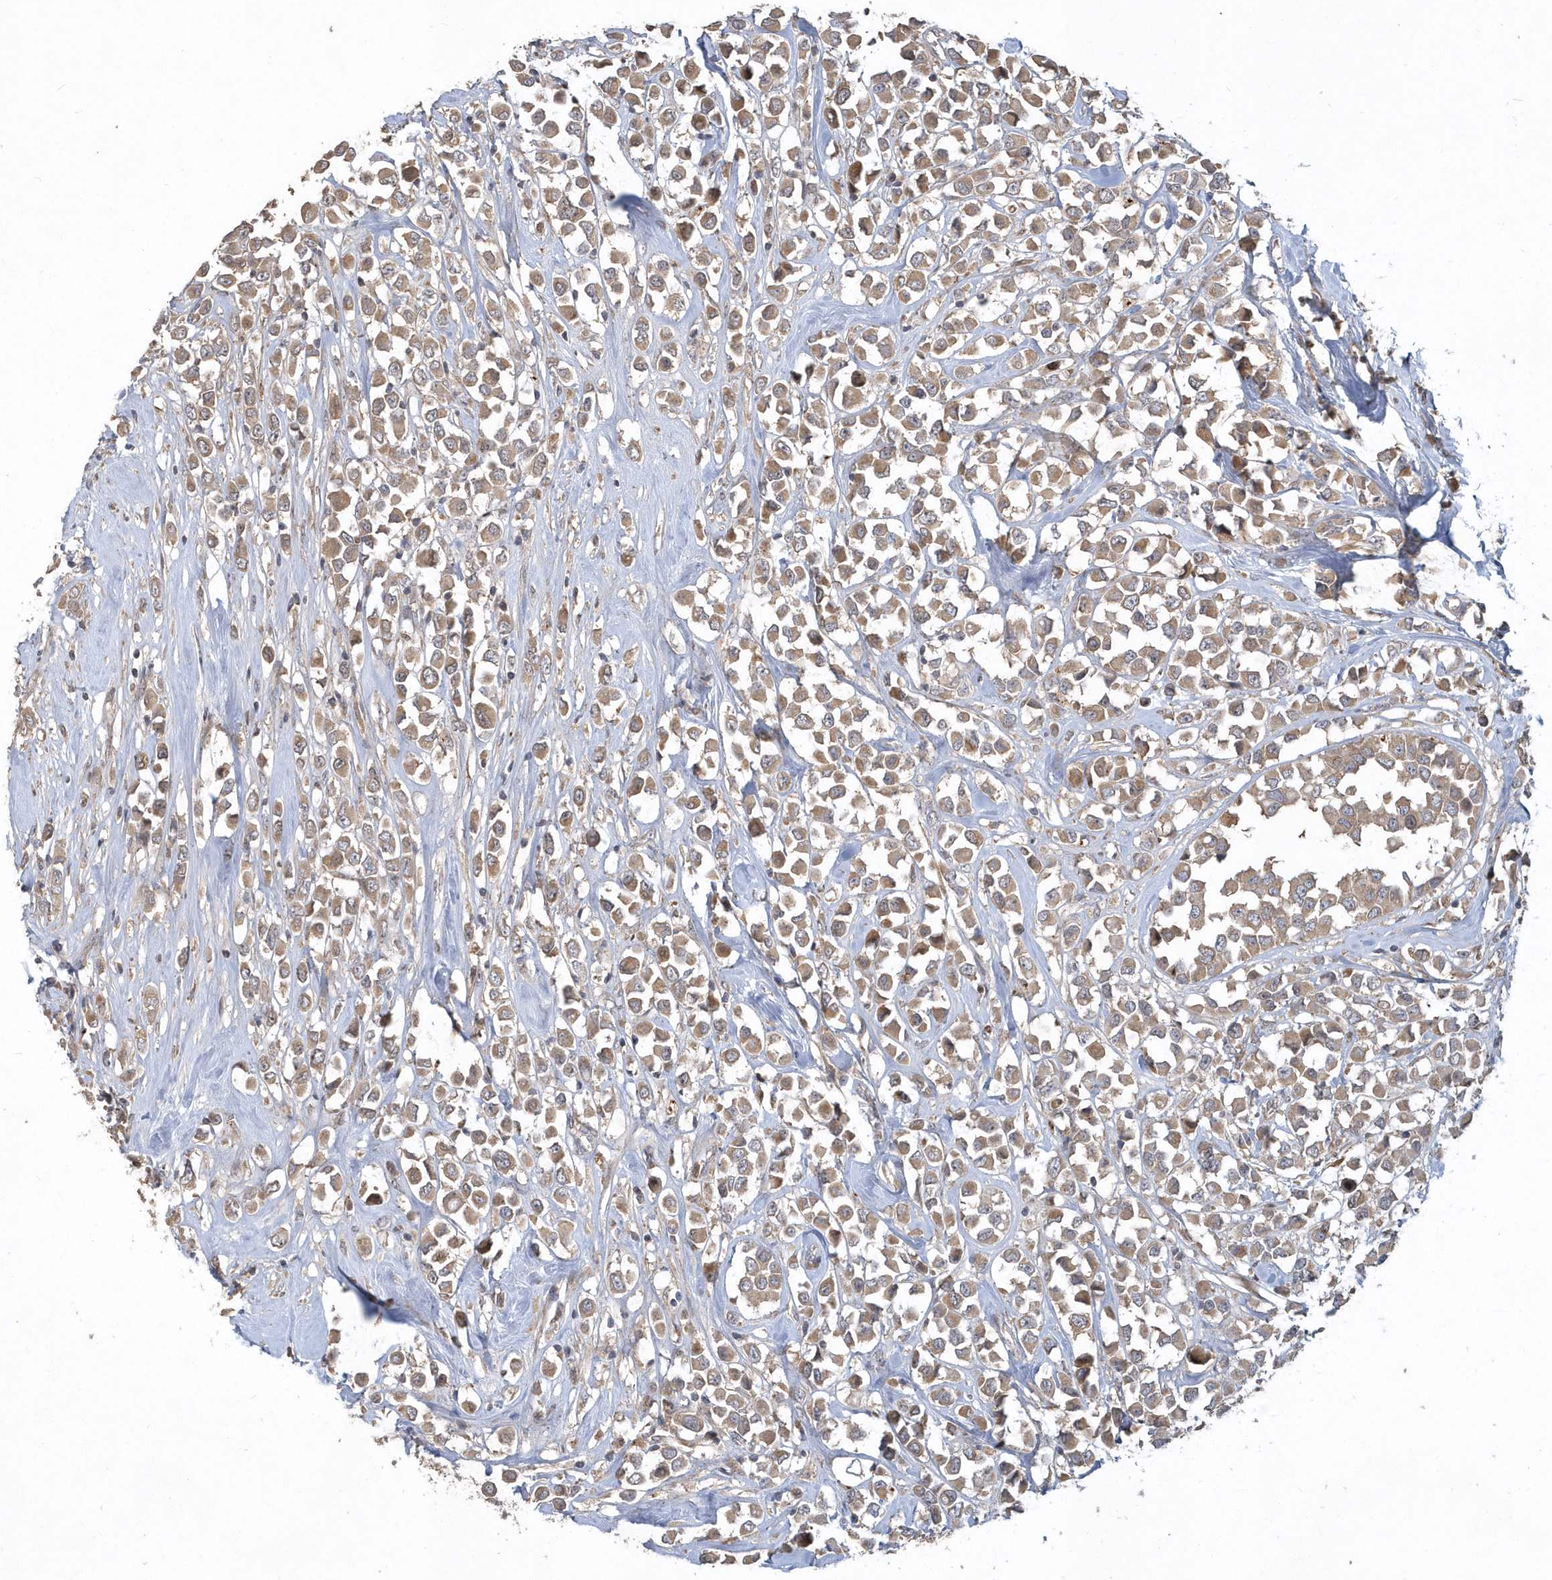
{"staining": {"intensity": "moderate", "quantity": ">75%", "location": "cytoplasmic/membranous"}, "tissue": "breast cancer", "cell_type": "Tumor cells", "image_type": "cancer", "snomed": [{"axis": "morphology", "description": "Duct carcinoma"}, {"axis": "topography", "description": "Breast"}], "caption": "Immunohistochemical staining of breast intraductal carcinoma reveals medium levels of moderate cytoplasmic/membranous protein expression in approximately >75% of tumor cells.", "gene": "TRAIP", "patient": {"sex": "female", "age": 61}}